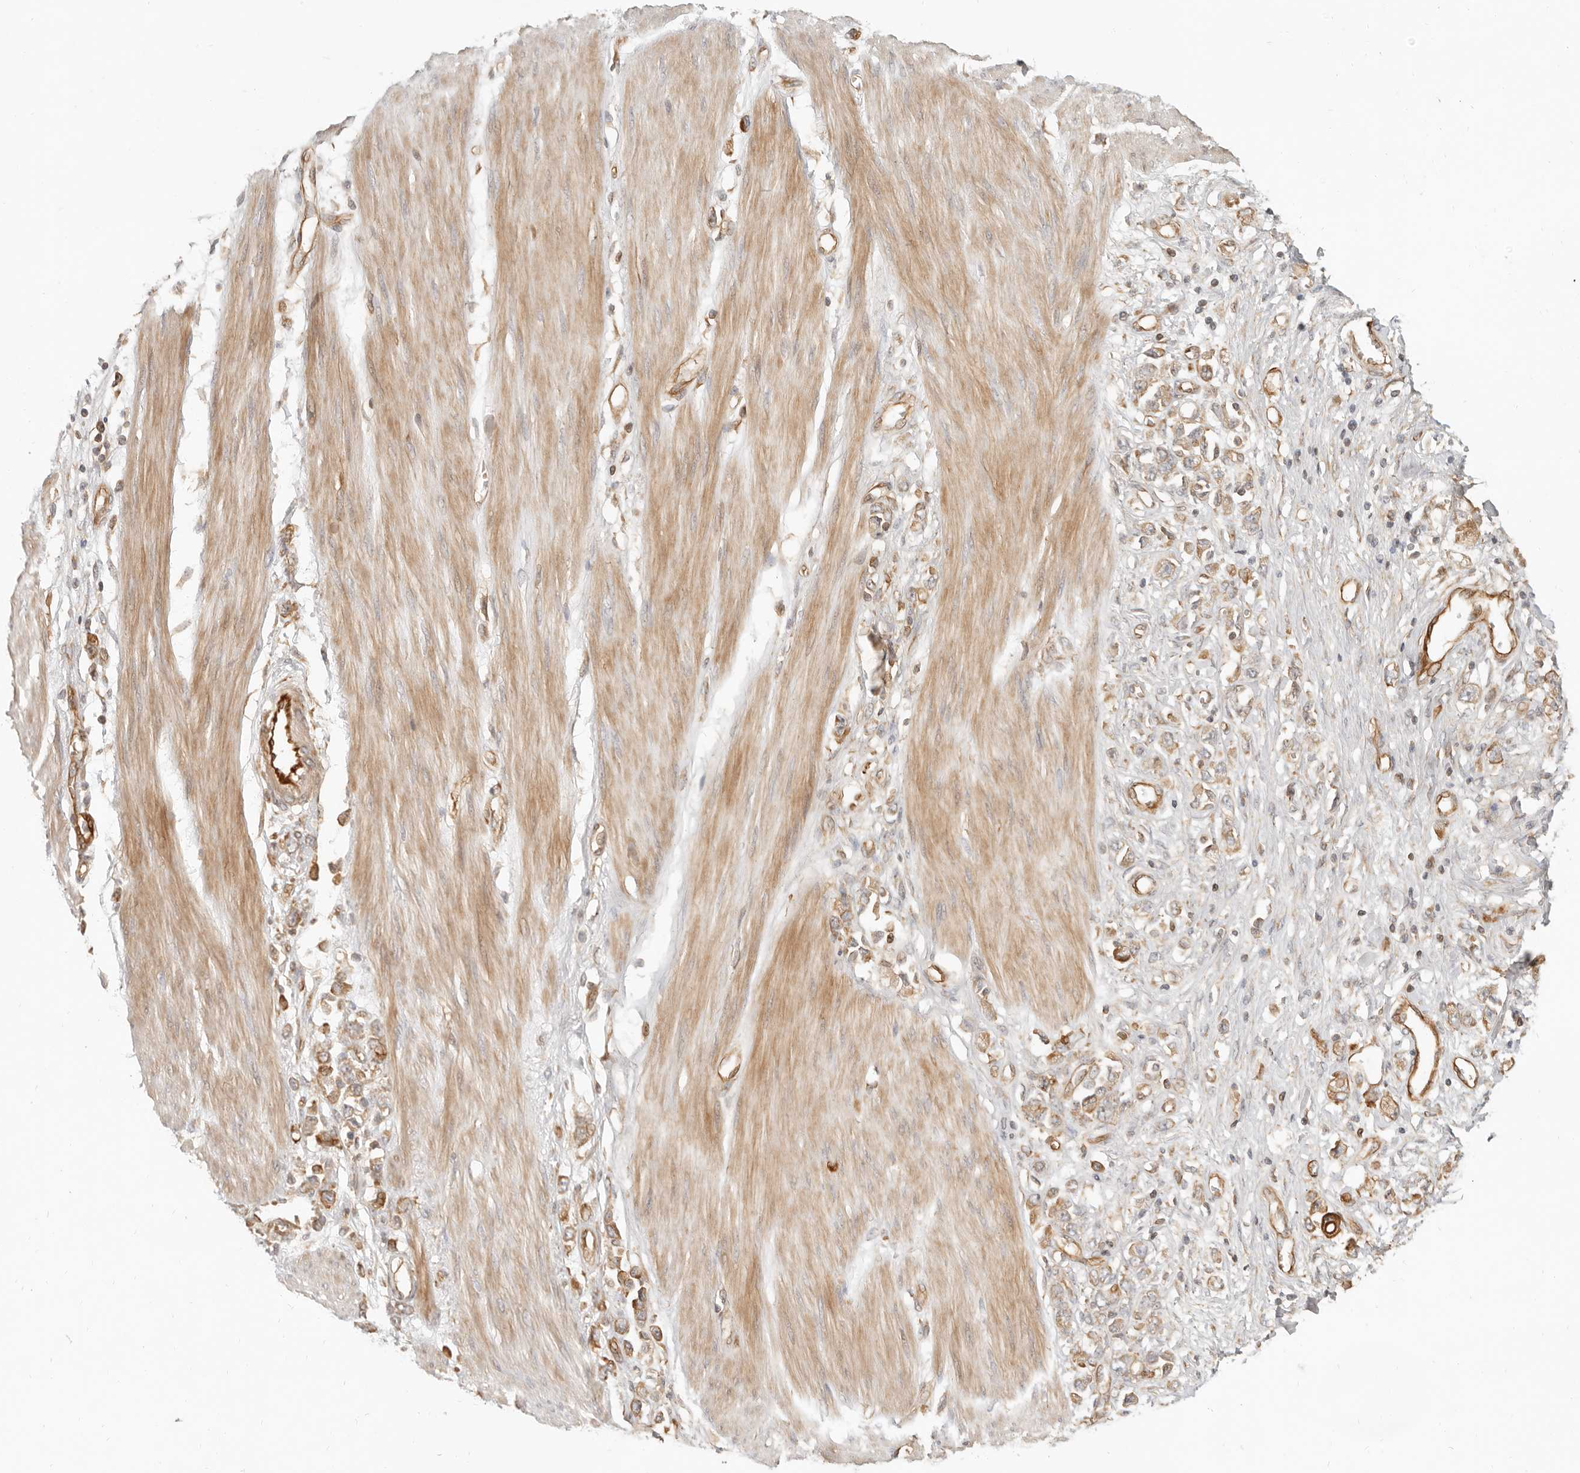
{"staining": {"intensity": "moderate", "quantity": ">75%", "location": "cytoplasmic/membranous"}, "tissue": "stomach cancer", "cell_type": "Tumor cells", "image_type": "cancer", "snomed": [{"axis": "morphology", "description": "Adenocarcinoma, NOS"}, {"axis": "topography", "description": "Stomach"}], "caption": "The immunohistochemical stain highlights moderate cytoplasmic/membranous staining in tumor cells of adenocarcinoma (stomach) tissue.", "gene": "UFSP1", "patient": {"sex": "female", "age": 76}}